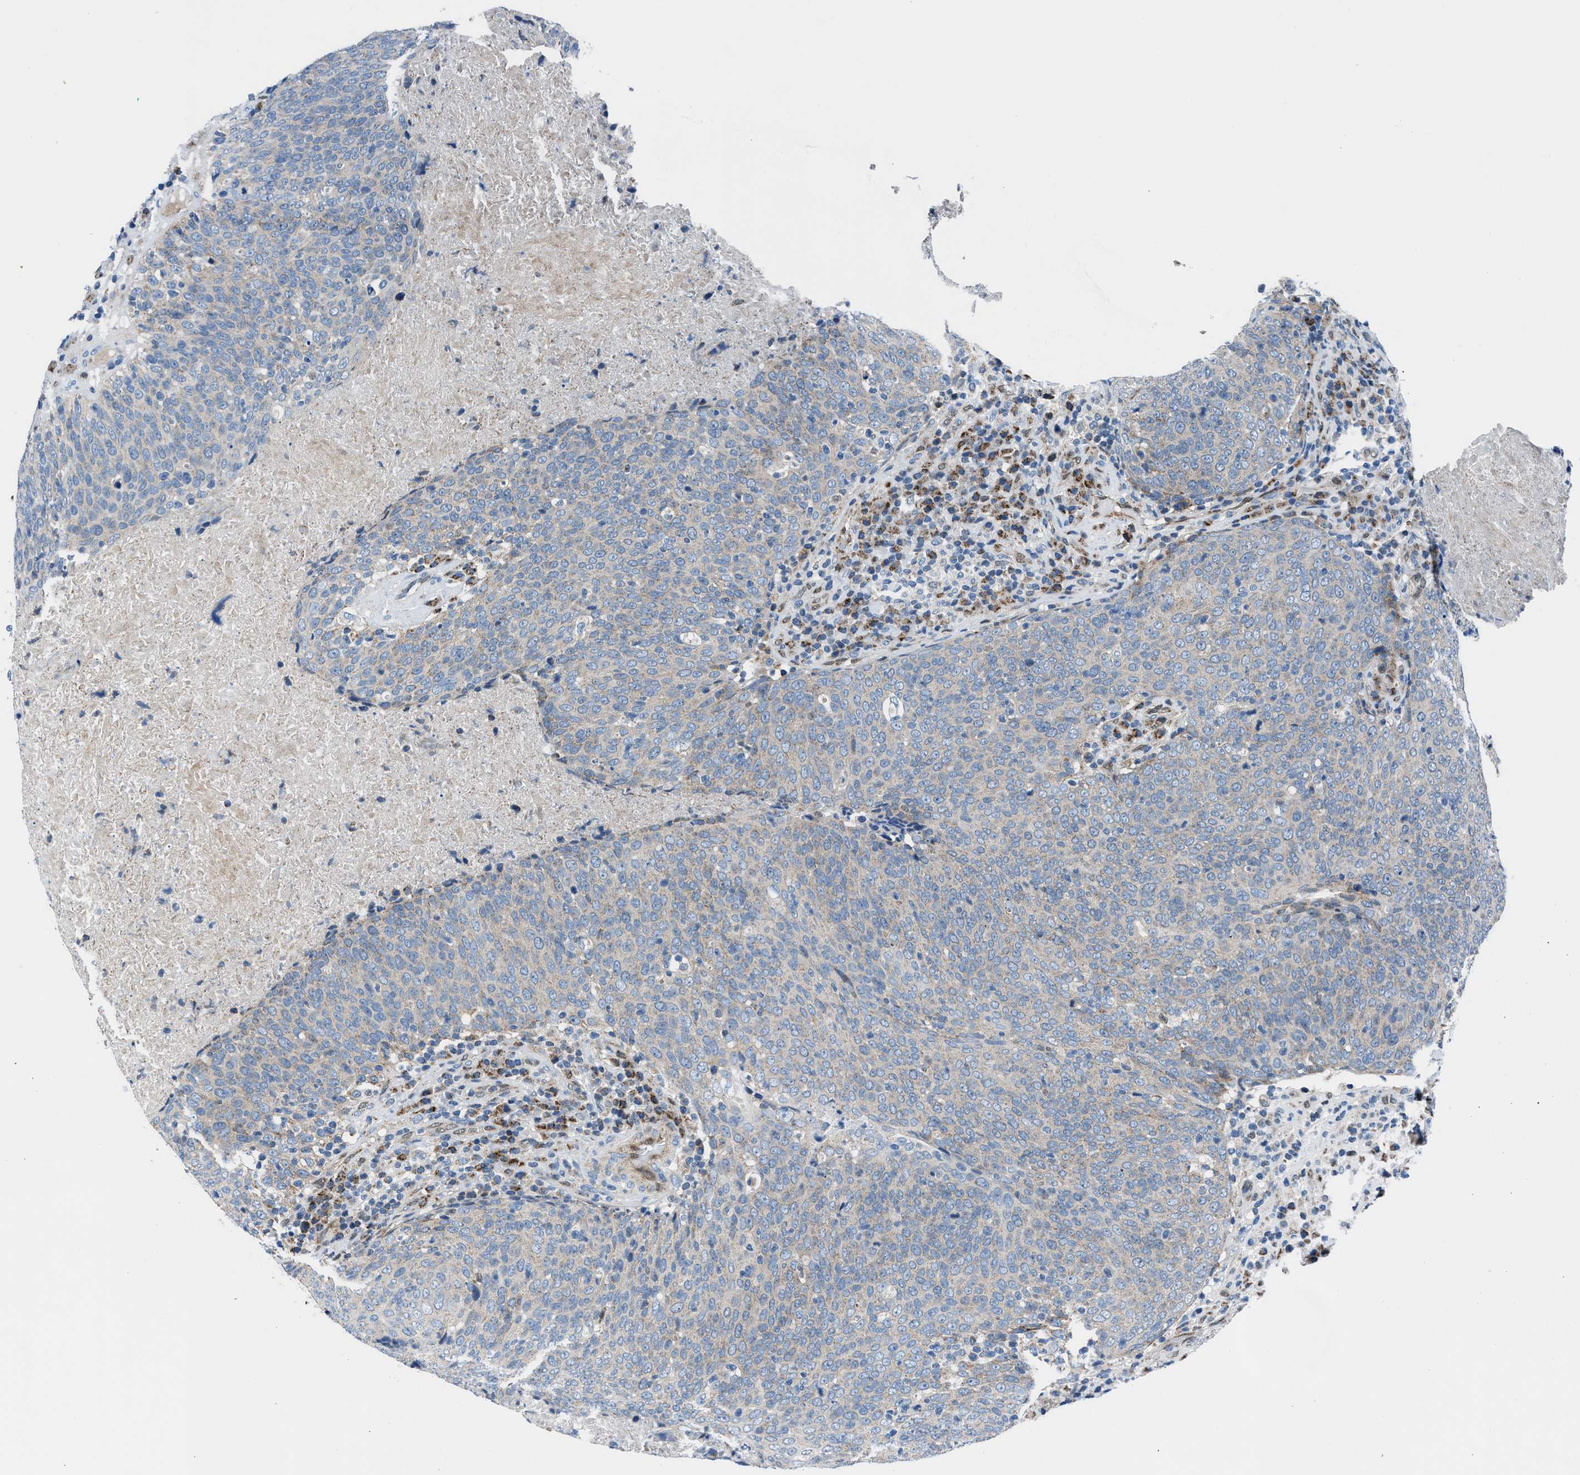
{"staining": {"intensity": "negative", "quantity": "none", "location": "none"}, "tissue": "head and neck cancer", "cell_type": "Tumor cells", "image_type": "cancer", "snomed": [{"axis": "morphology", "description": "Squamous cell carcinoma, NOS"}, {"axis": "morphology", "description": "Squamous cell carcinoma, metastatic, NOS"}, {"axis": "topography", "description": "Lymph node"}, {"axis": "topography", "description": "Head-Neck"}], "caption": "Tumor cells show no significant protein staining in head and neck cancer (squamous cell carcinoma). (DAB IHC, high magnification).", "gene": "LMO2", "patient": {"sex": "male", "age": 62}}